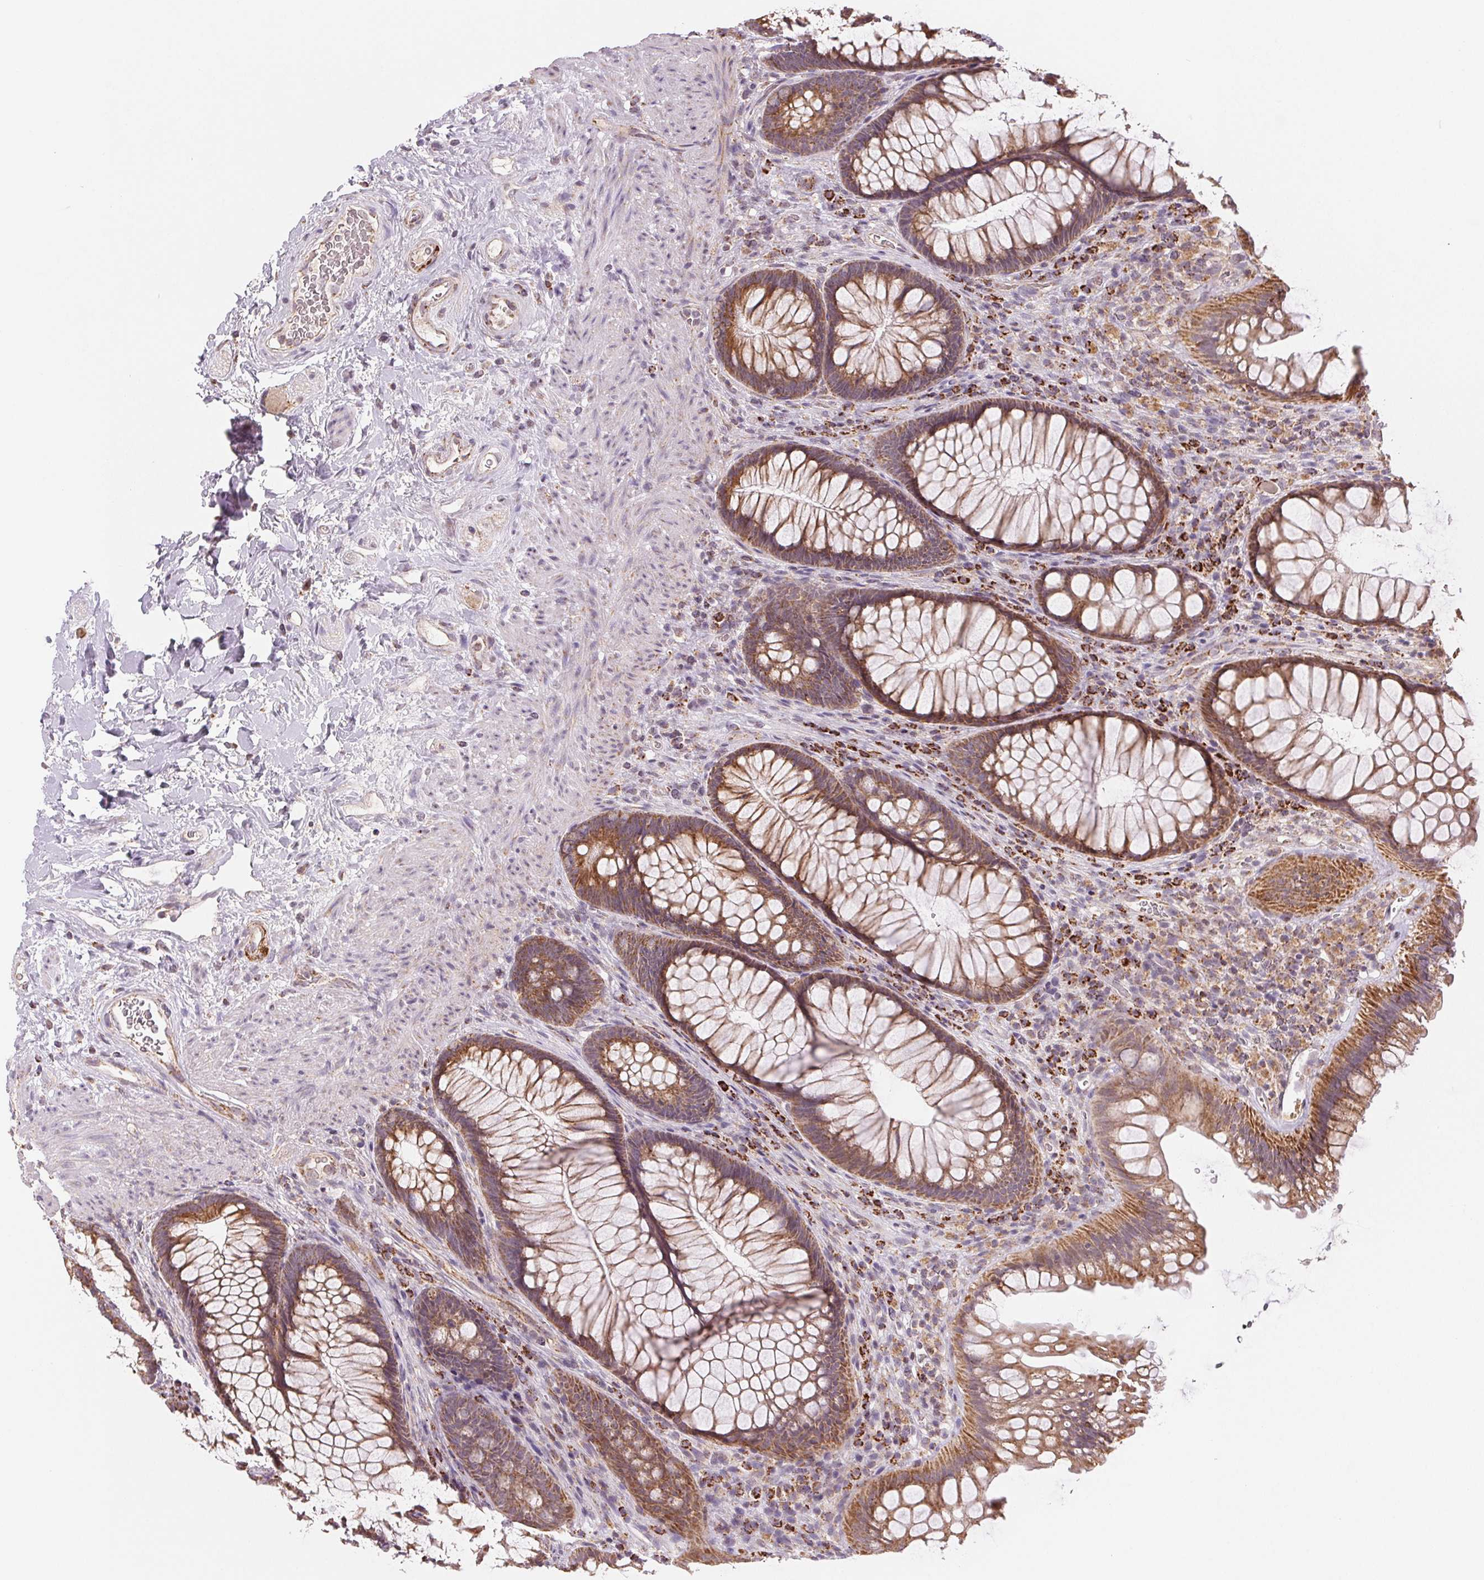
{"staining": {"intensity": "moderate", "quantity": ">75%", "location": "cytoplasmic/membranous"}, "tissue": "rectum", "cell_type": "Glandular cells", "image_type": "normal", "snomed": [{"axis": "morphology", "description": "Normal tissue, NOS"}, {"axis": "topography", "description": "Smooth muscle"}, {"axis": "topography", "description": "Rectum"}], "caption": "A micrograph of rectum stained for a protein shows moderate cytoplasmic/membranous brown staining in glandular cells. Using DAB (brown) and hematoxylin (blue) stains, captured at high magnification using brightfield microscopy.", "gene": "HINT2", "patient": {"sex": "male", "age": 53}}